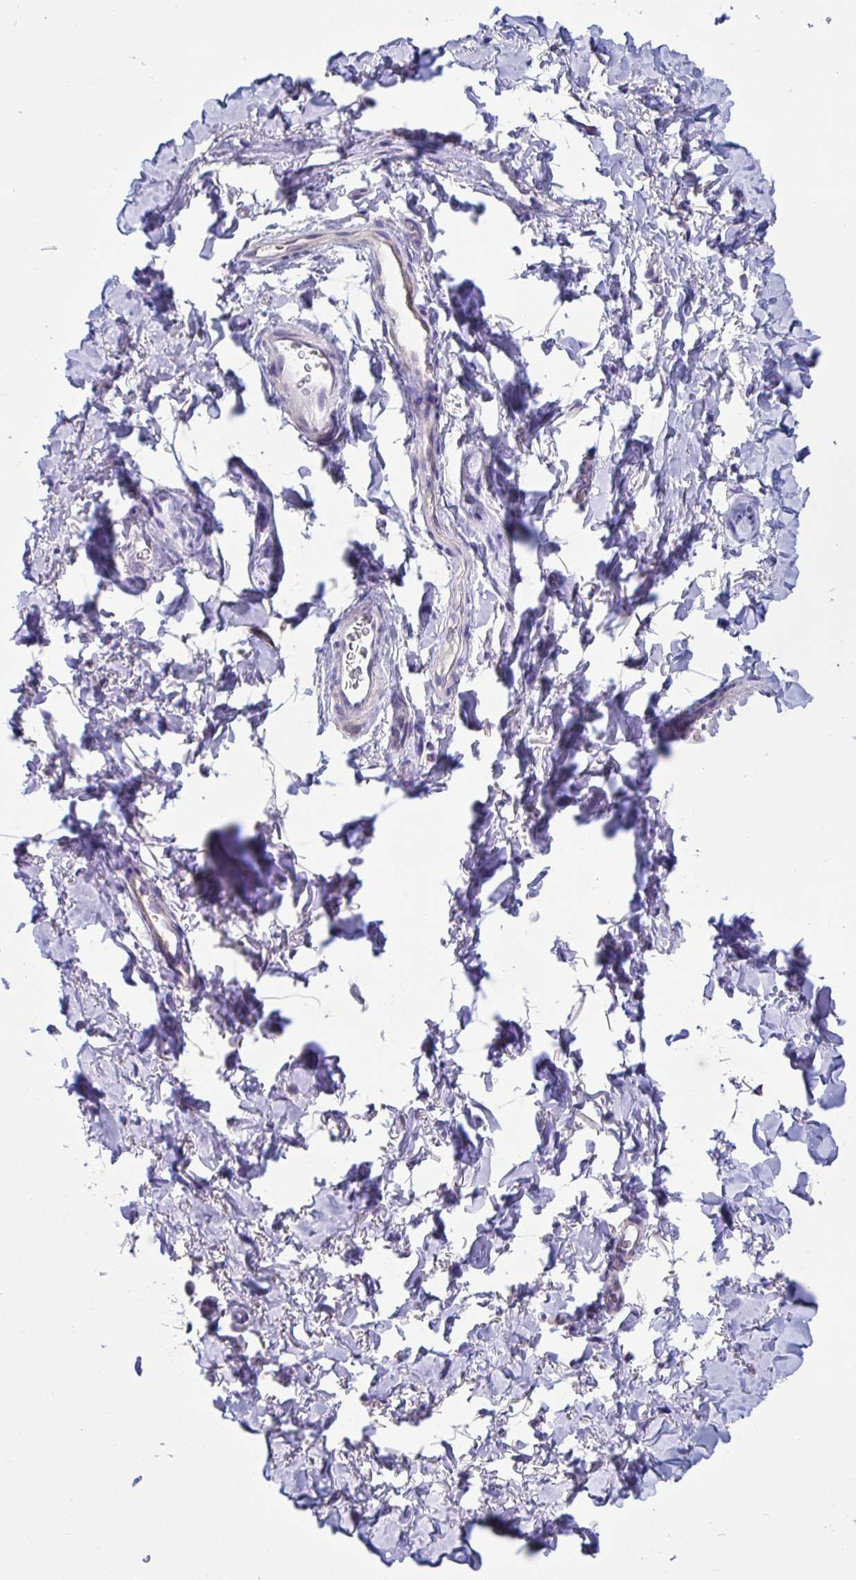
{"staining": {"intensity": "negative", "quantity": "none", "location": "none"}, "tissue": "adipose tissue", "cell_type": "Adipocytes", "image_type": "normal", "snomed": [{"axis": "morphology", "description": "Normal tissue, NOS"}, {"axis": "topography", "description": "Vulva"}, {"axis": "topography", "description": "Peripheral nerve tissue"}], "caption": "This is a micrograph of IHC staining of normal adipose tissue, which shows no expression in adipocytes.", "gene": "OR13A1", "patient": {"sex": "female", "age": 66}}